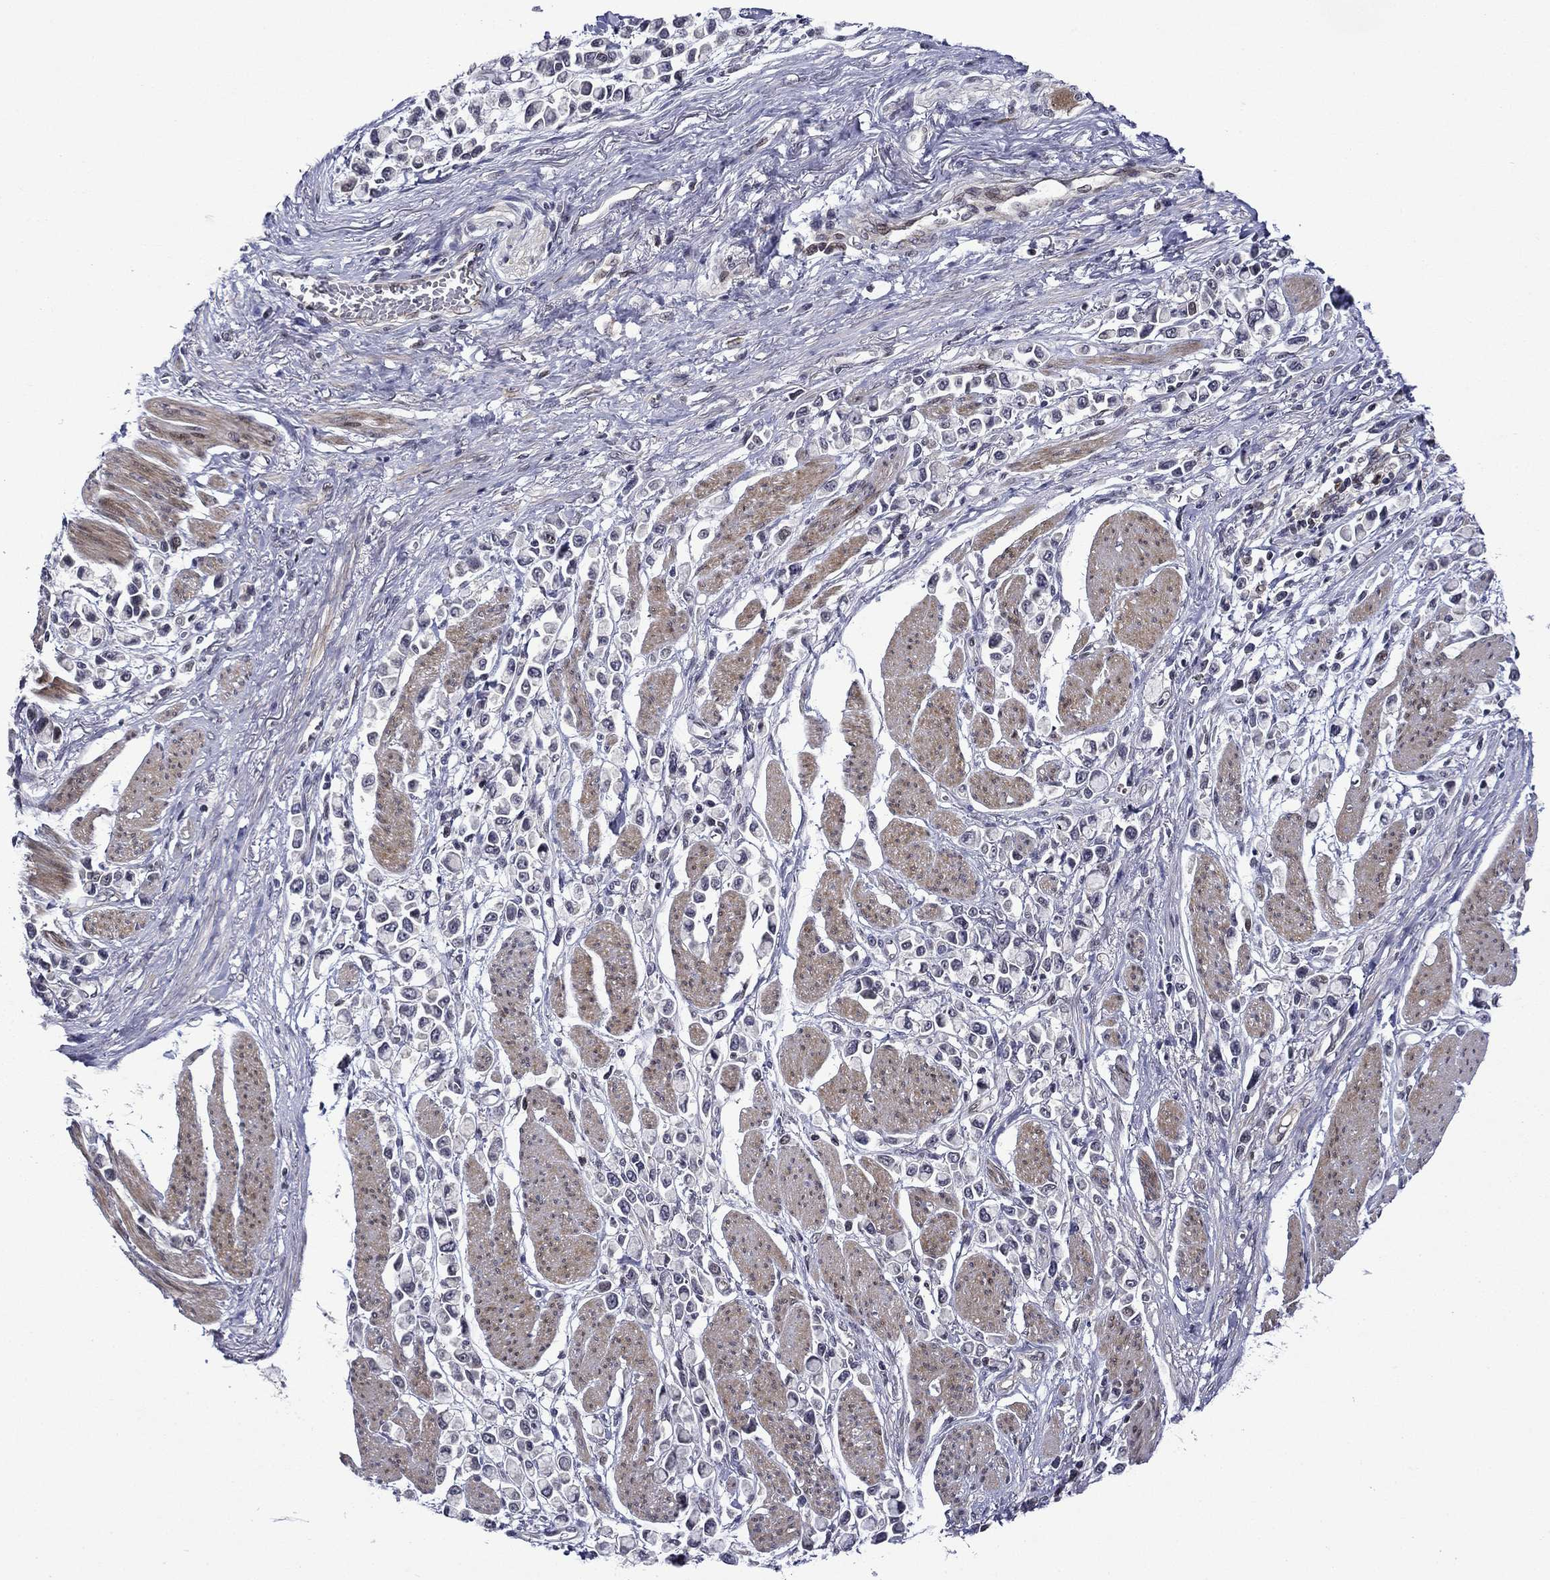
{"staining": {"intensity": "negative", "quantity": "none", "location": "none"}, "tissue": "stomach cancer", "cell_type": "Tumor cells", "image_type": "cancer", "snomed": [{"axis": "morphology", "description": "Adenocarcinoma, NOS"}, {"axis": "topography", "description": "Stomach"}], "caption": "An immunohistochemistry (IHC) photomicrograph of stomach cancer is shown. There is no staining in tumor cells of stomach cancer.", "gene": "B3GAT1", "patient": {"sex": "female", "age": 81}}